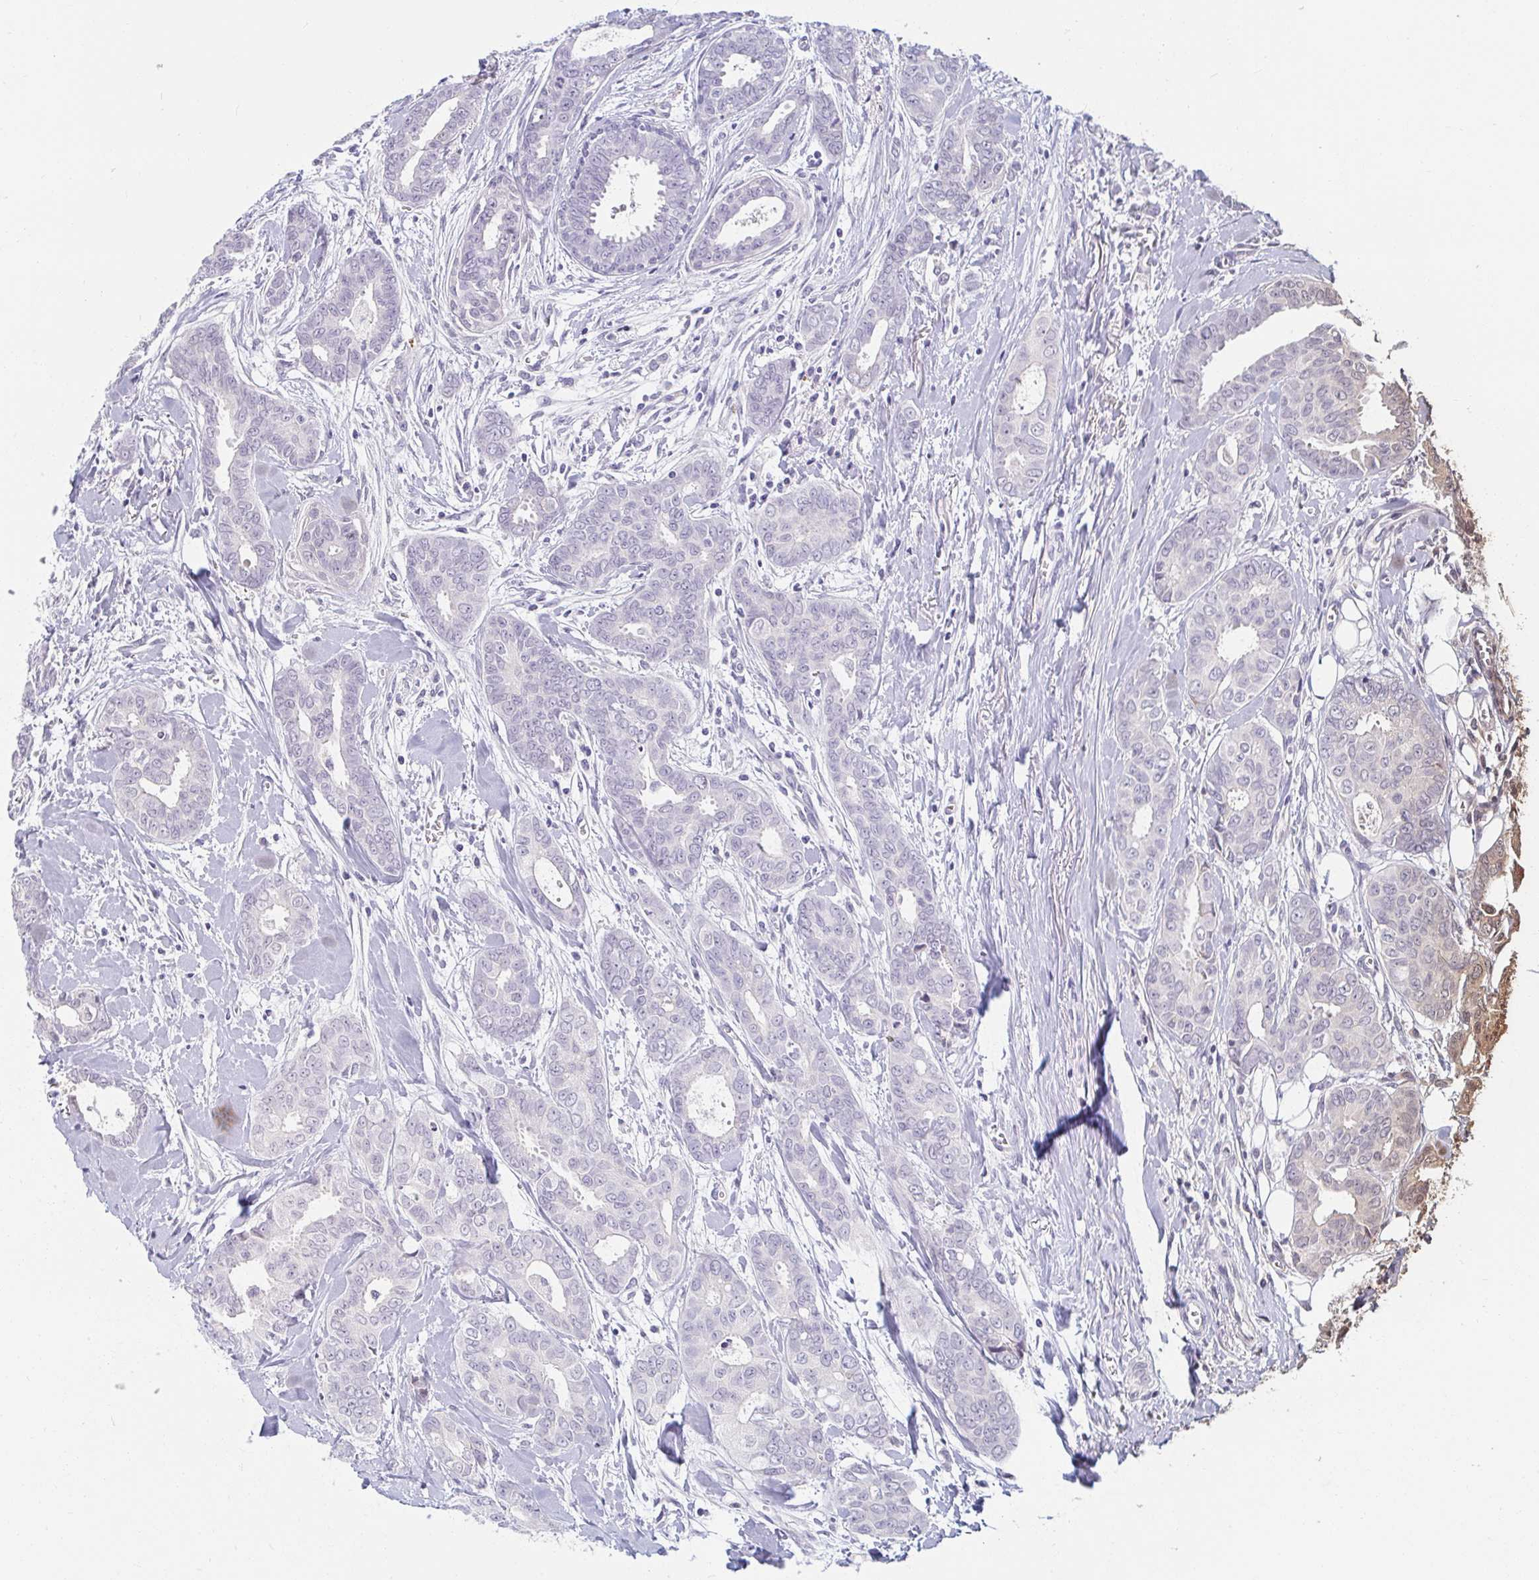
{"staining": {"intensity": "negative", "quantity": "none", "location": "none"}, "tissue": "breast cancer", "cell_type": "Tumor cells", "image_type": "cancer", "snomed": [{"axis": "morphology", "description": "Duct carcinoma"}, {"axis": "topography", "description": "Breast"}], "caption": "The immunohistochemistry (IHC) histopathology image has no significant positivity in tumor cells of infiltrating ductal carcinoma (breast) tissue.", "gene": "DDN", "patient": {"sex": "female", "age": 45}}